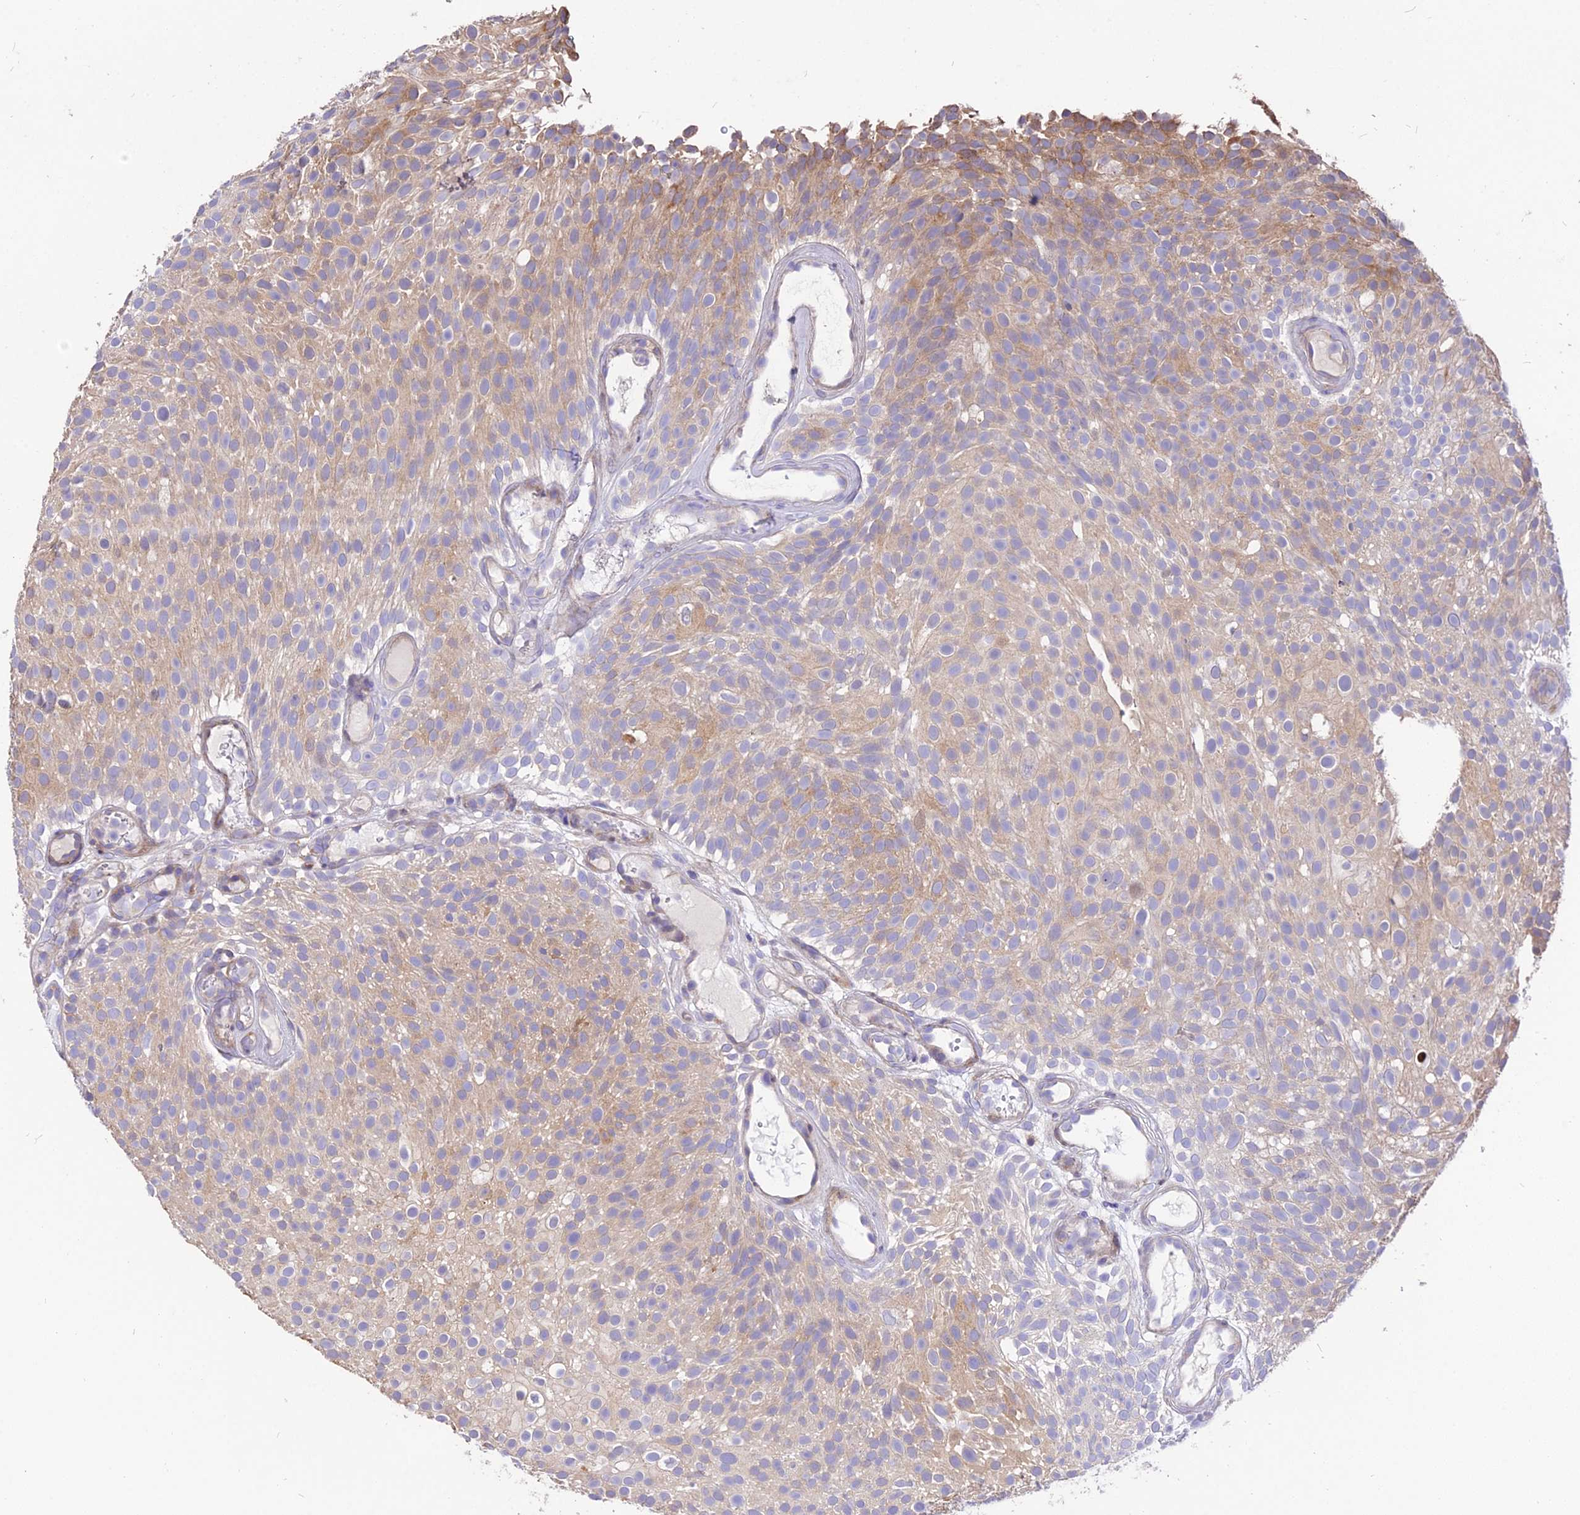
{"staining": {"intensity": "moderate", "quantity": "<25%", "location": "cytoplasmic/membranous"}, "tissue": "urothelial cancer", "cell_type": "Tumor cells", "image_type": "cancer", "snomed": [{"axis": "morphology", "description": "Urothelial carcinoma, Low grade"}, {"axis": "topography", "description": "Urinary bladder"}], "caption": "Brown immunohistochemical staining in human urothelial cancer exhibits moderate cytoplasmic/membranous positivity in about <25% of tumor cells. The staining was performed using DAB (3,3'-diaminobenzidine) to visualize the protein expression in brown, while the nuclei were stained in blue with hematoxylin (Magnification: 20x).", "gene": "ROCK1", "patient": {"sex": "male", "age": 78}}